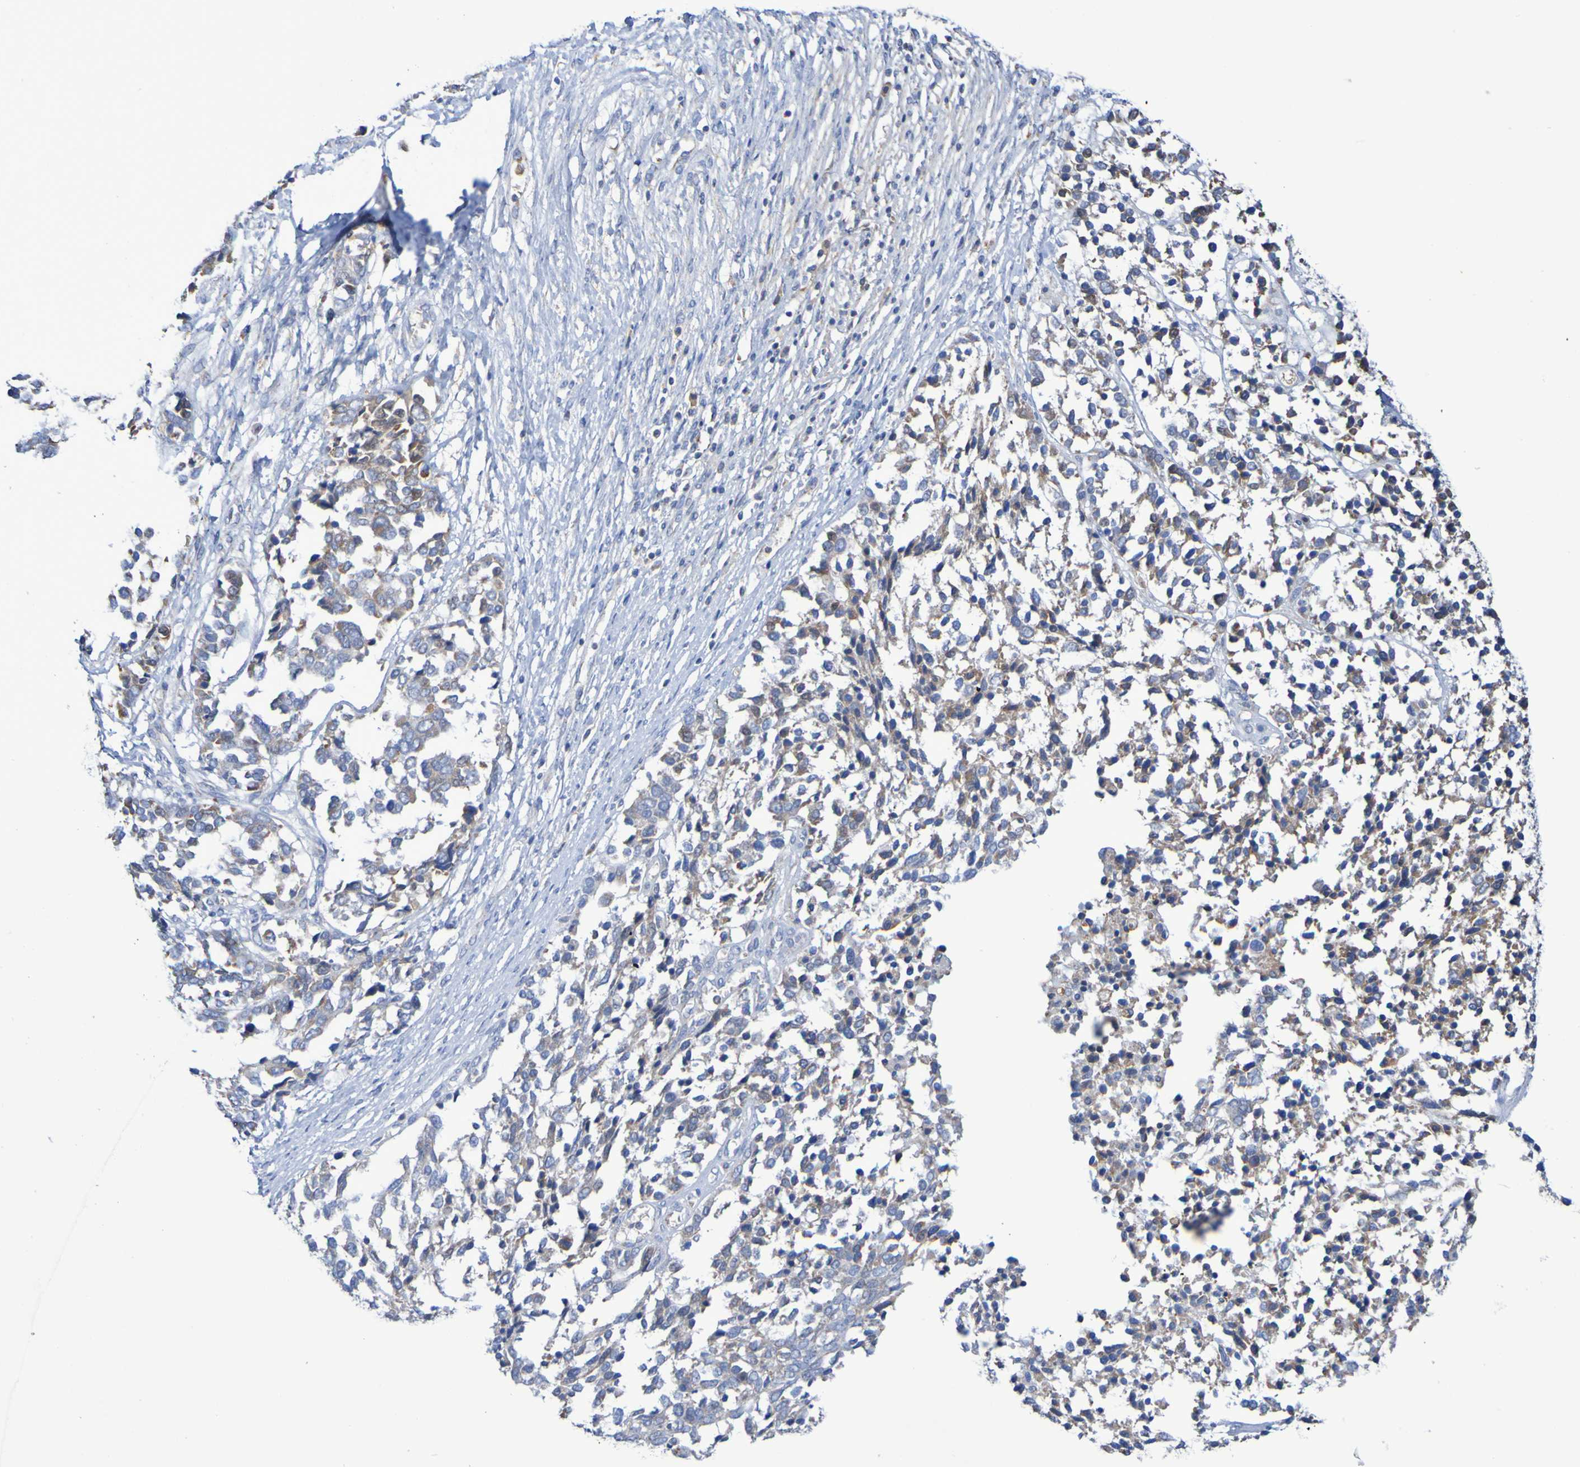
{"staining": {"intensity": "weak", "quantity": ">75%", "location": "cytoplasmic/membranous"}, "tissue": "ovarian cancer", "cell_type": "Tumor cells", "image_type": "cancer", "snomed": [{"axis": "morphology", "description": "Cystadenocarcinoma, serous, NOS"}, {"axis": "topography", "description": "Ovary"}], "caption": "Serous cystadenocarcinoma (ovarian) tissue reveals weak cytoplasmic/membranous positivity in approximately >75% of tumor cells (Brightfield microscopy of DAB IHC at high magnification).", "gene": "CNTN2", "patient": {"sex": "female", "age": 44}}